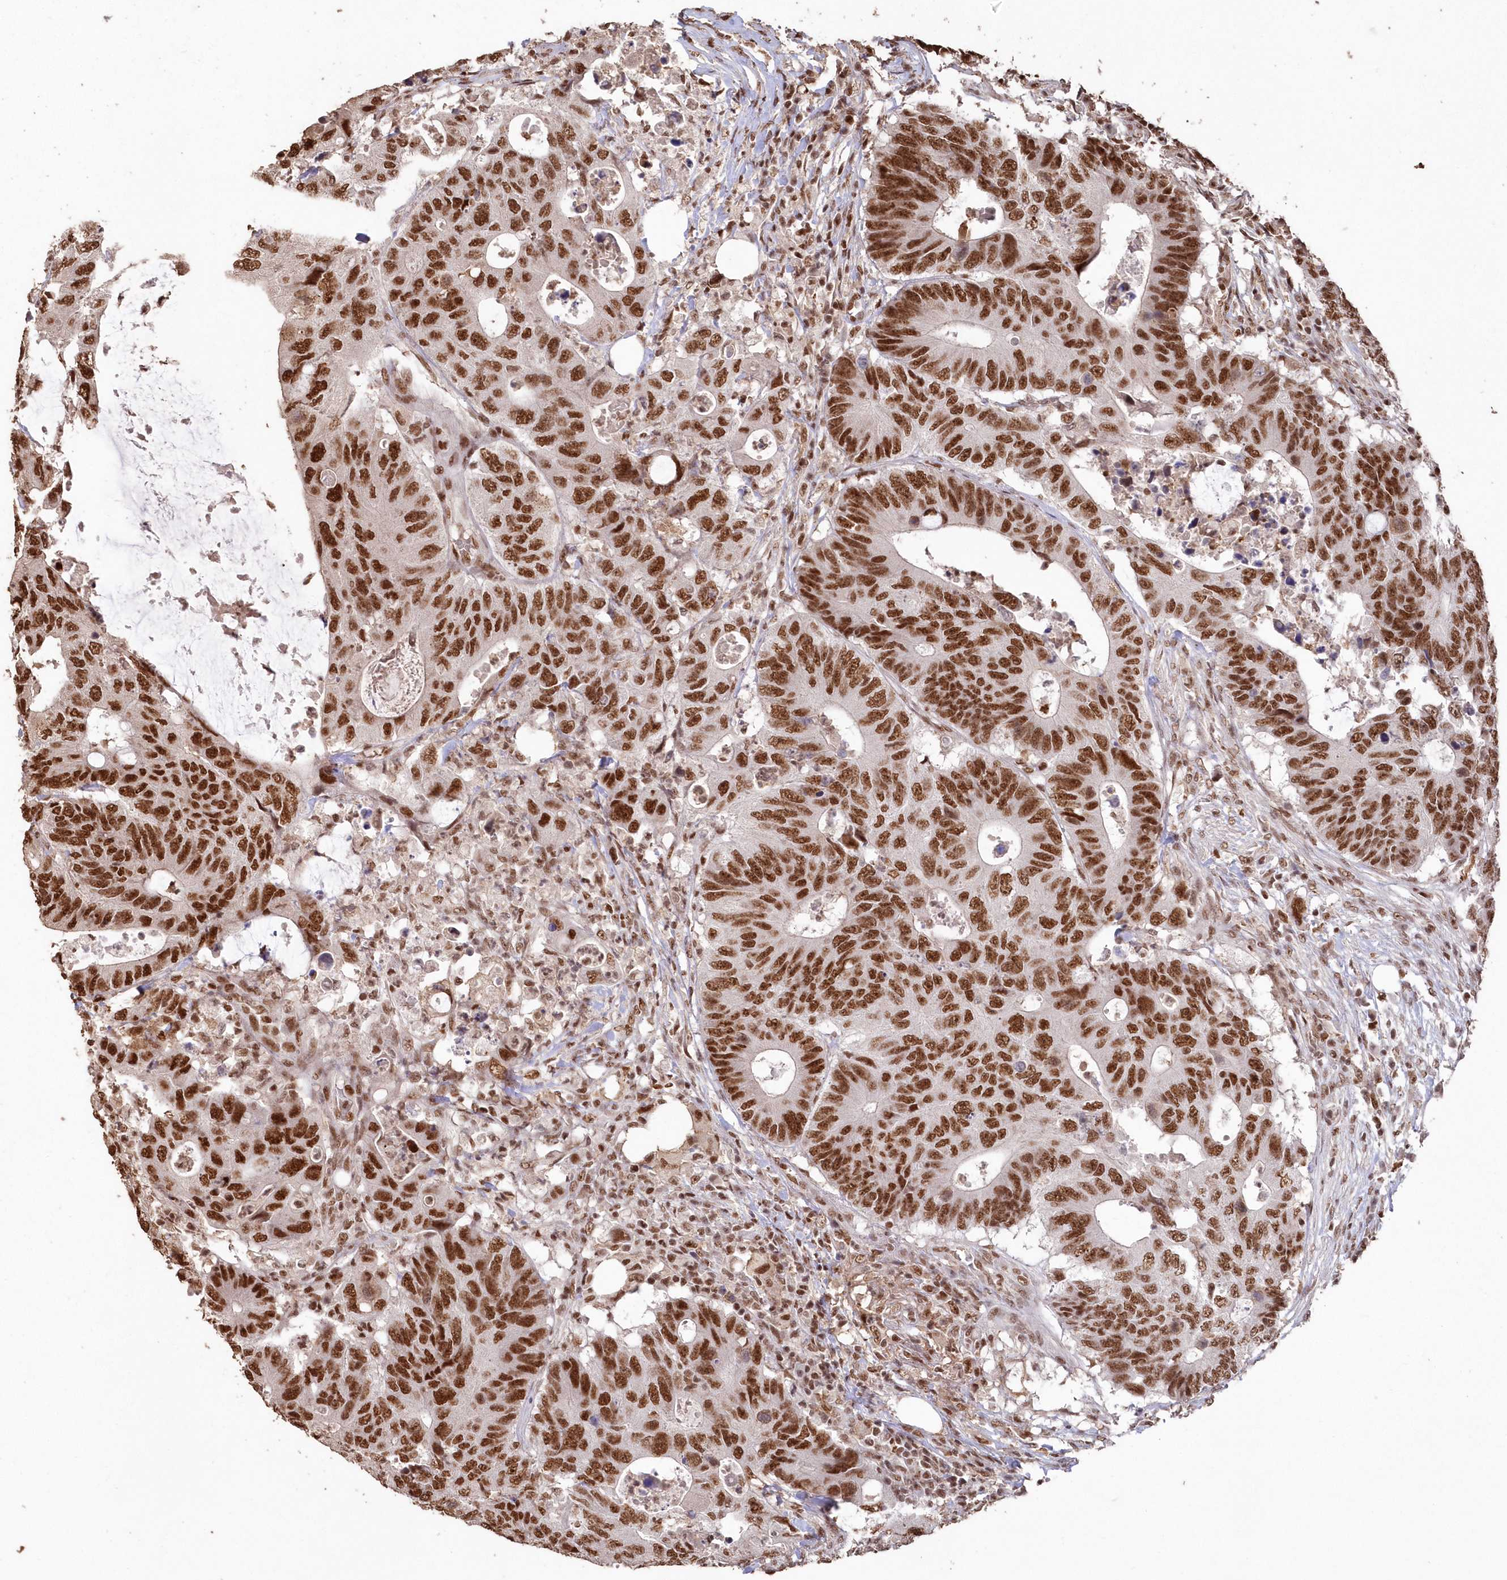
{"staining": {"intensity": "strong", "quantity": ">75%", "location": "nuclear"}, "tissue": "colorectal cancer", "cell_type": "Tumor cells", "image_type": "cancer", "snomed": [{"axis": "morphology", "description": "Adenocarcinoma, NOS"}, {"axis": "topography", "description": "Colon"}], "caption": "Protein expression analysis of adenocarcinoma (colorectal) reveals strong nuclear expression in approximately >75% of tumor cells.", "gene": "PDS5A", "patient": {"sex": "male", "age": 71}}